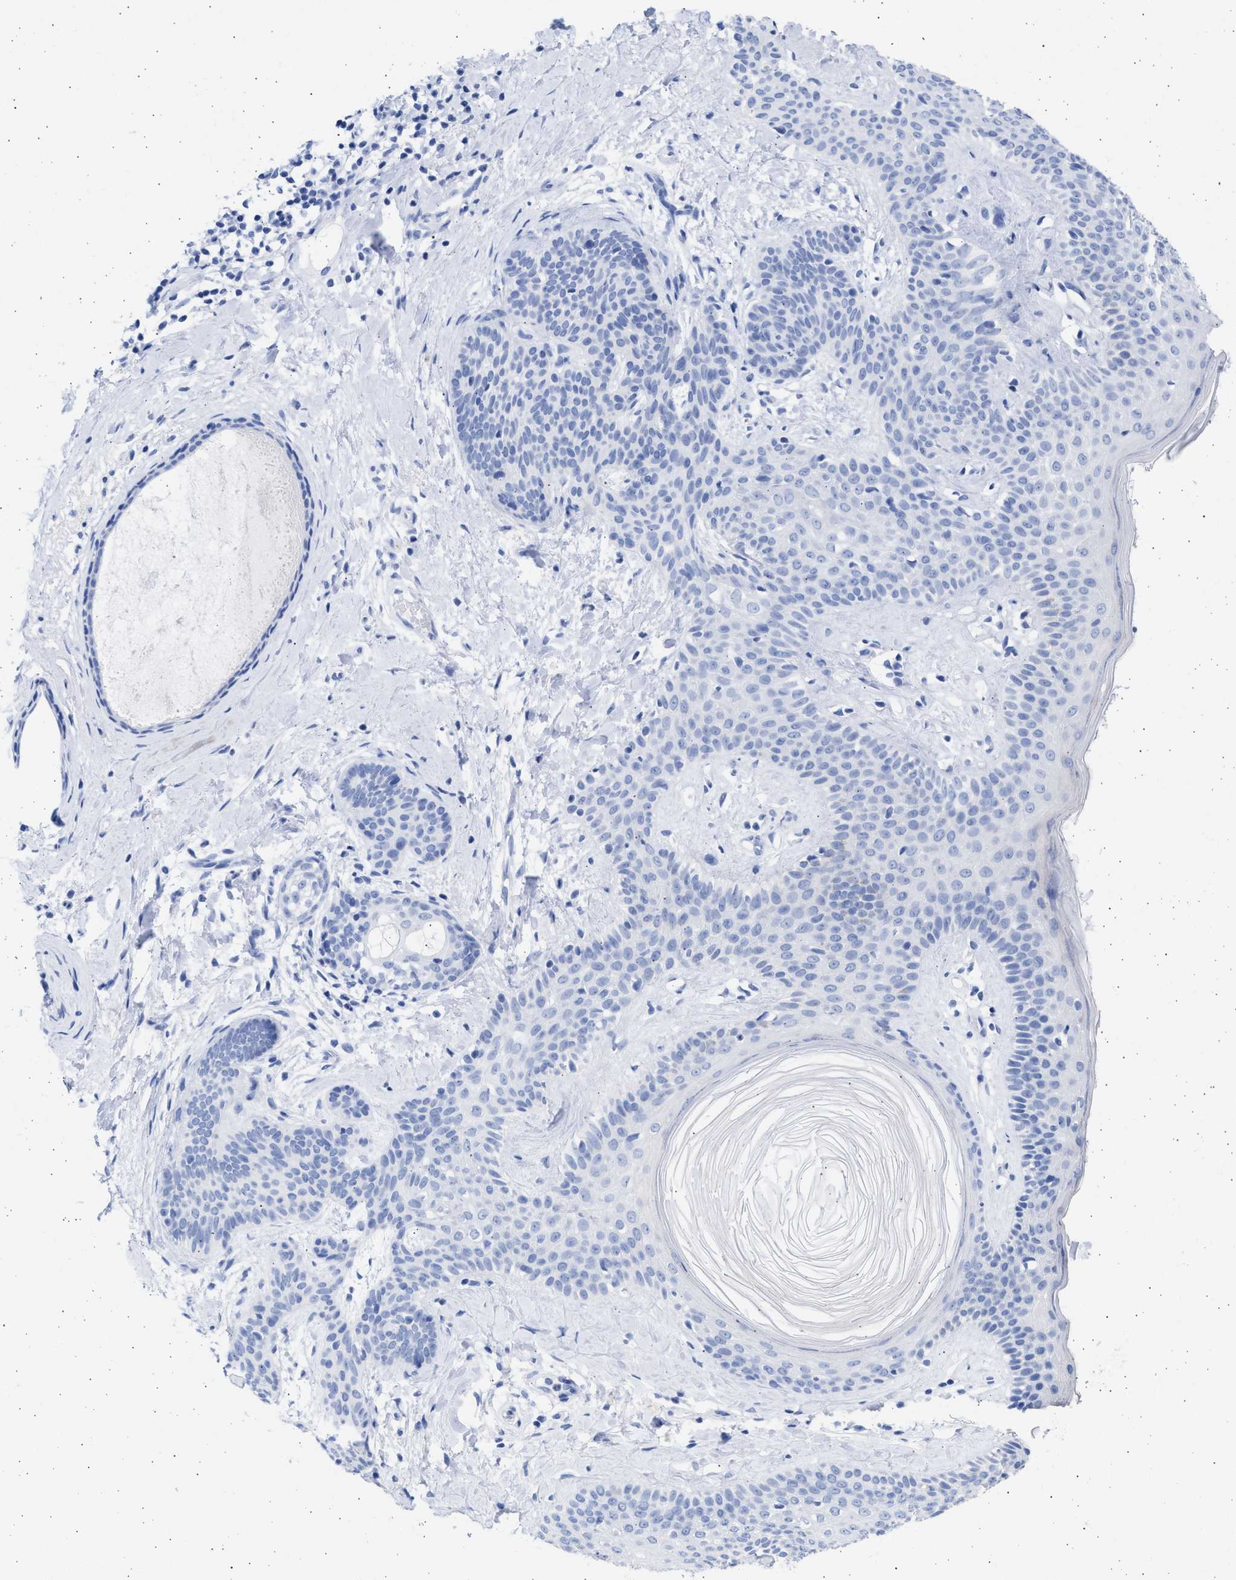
{"staining": {"intensity": "negative", "quantity": "none", "location": "none"}, "tissue": "skin cancer", "cell_type": "Tumor cells", "image_type": "cancer", "snomed": [{"axis": "morphology", "description": "Developmental malformation"}, {"axis": "morphology", "description": "Basal cell carcinoma"}, {"axis": "topography", "description": "Skin"}], "caption": "An image of human skin cancer (basal cell carcinoma) is negative for staining in tumor cells.", "gene": "ALDOC", "patient": {"sex": "female", "age": 62}}